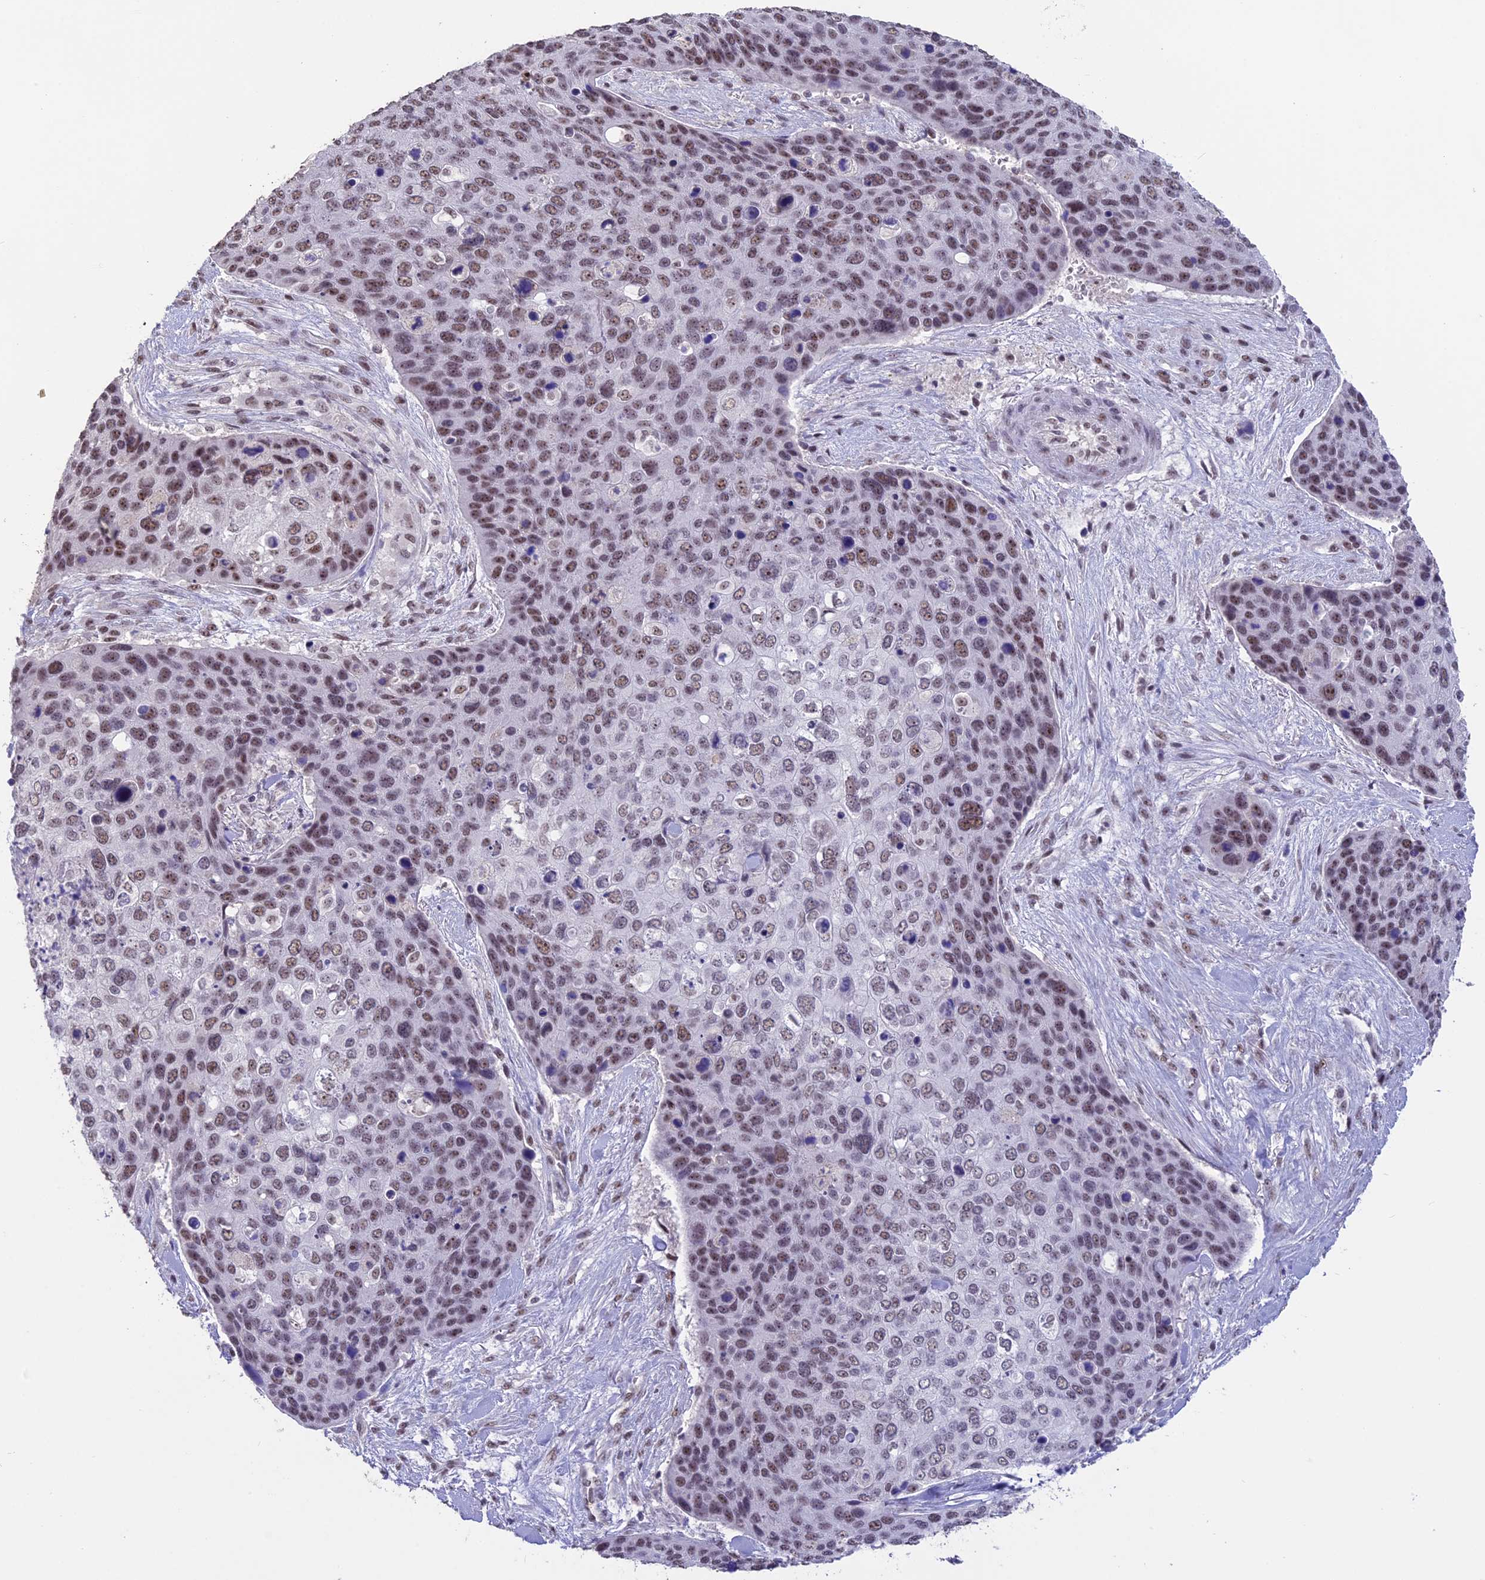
{"staining": {"intensity": "moderate", "quantity": ">75%", "location": "nuclear"}, "tissue": "skin cancer", "cell_type": "Tumor cells", "image_type": "cancer", "snomed": [{"axis": "morphology", "description": "Basal cell carcinoma"}, {"axis": "topography", "description": "Skin"}], "caption": "Tumor cells display medium levels of moderate nuclear expression in approximately >75% of cells in skin basal cell carcinoma.", "gene": "SETD2", "patient": {"sex": "female", "age": 74}}